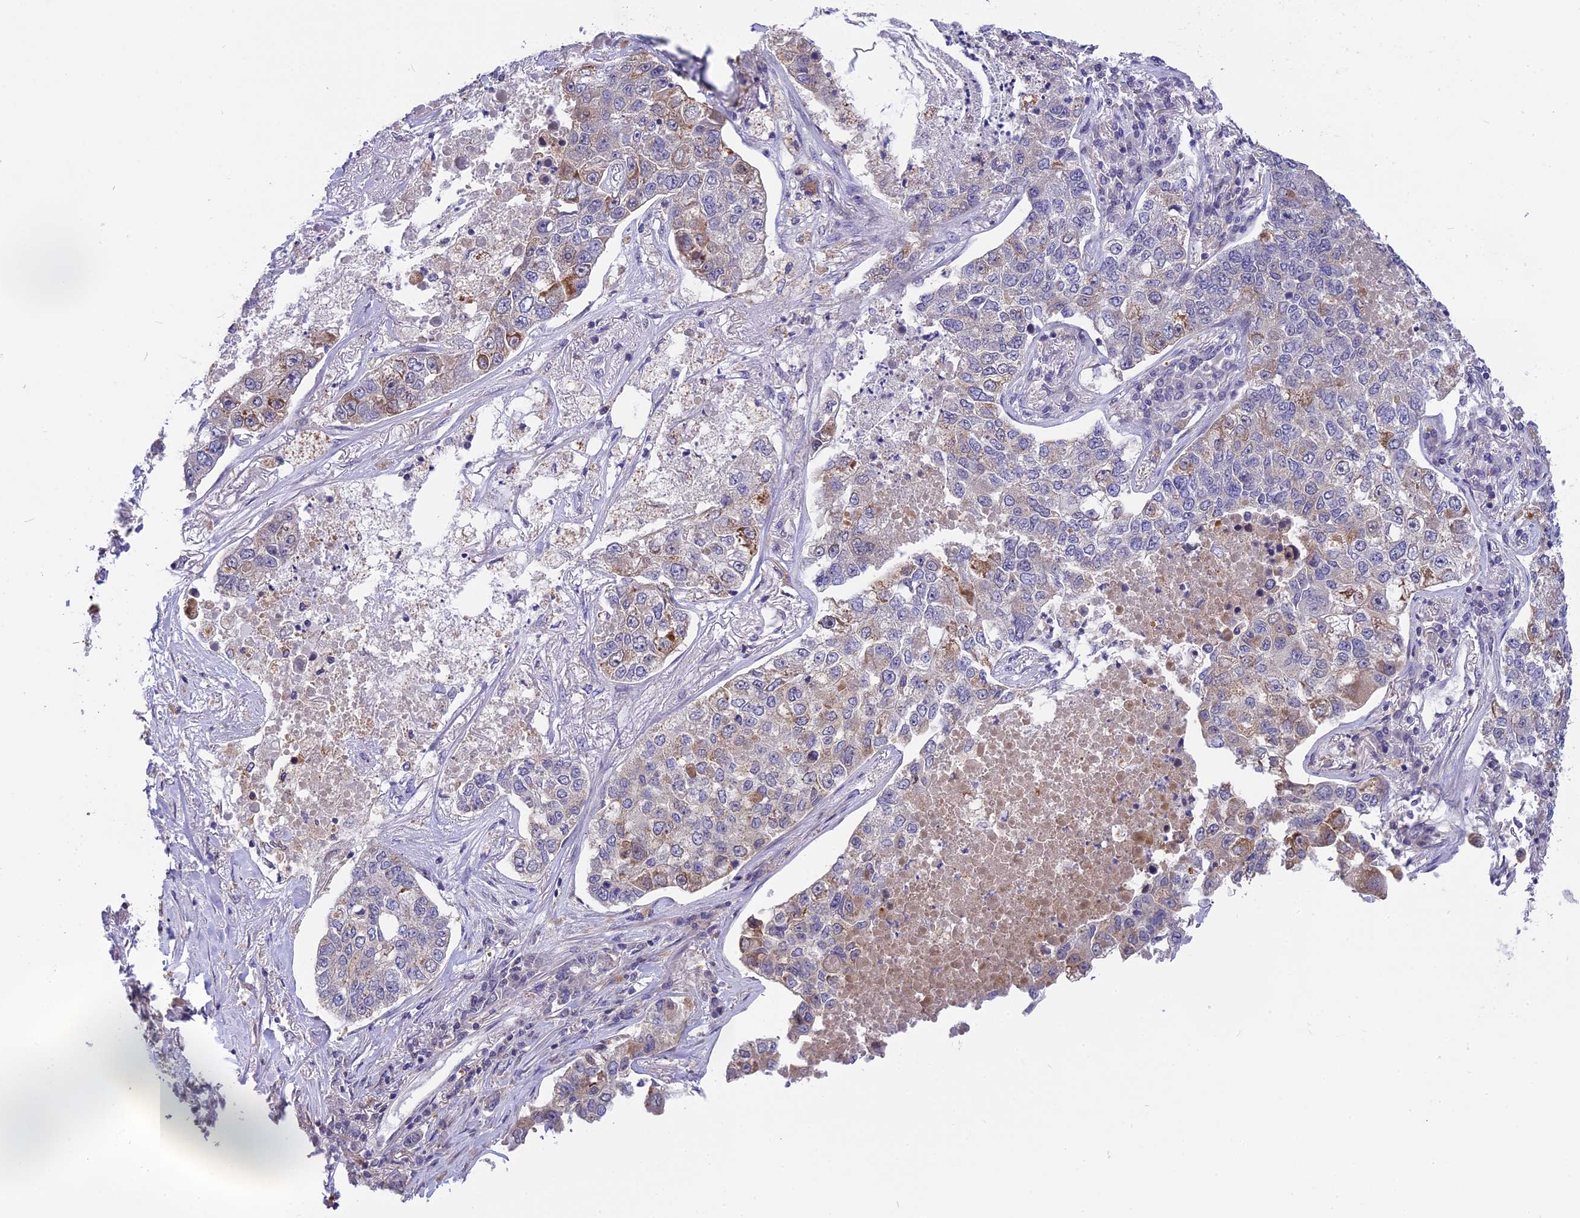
{"staining": {"intensity": "moderate", "quantity": "<25%", "location": "cytoplasmic/membranous"}, "tissue": "lung cancer", "cell_type": "Tumor cells", "image_type": "cancer", "snomed": [{"axis": "morphology", "description": "Adenocarcinoma, NOS"}, {"axis": "topography", "description": "Lung"}], "caption": "A brown stain labels moderate cytoplasmic/membranous expression of a protein in lung cancer (adenocarcinoma) tumor cells.", "gene": "KCTD14", "patient": {"sex": "male", "age": 49}}